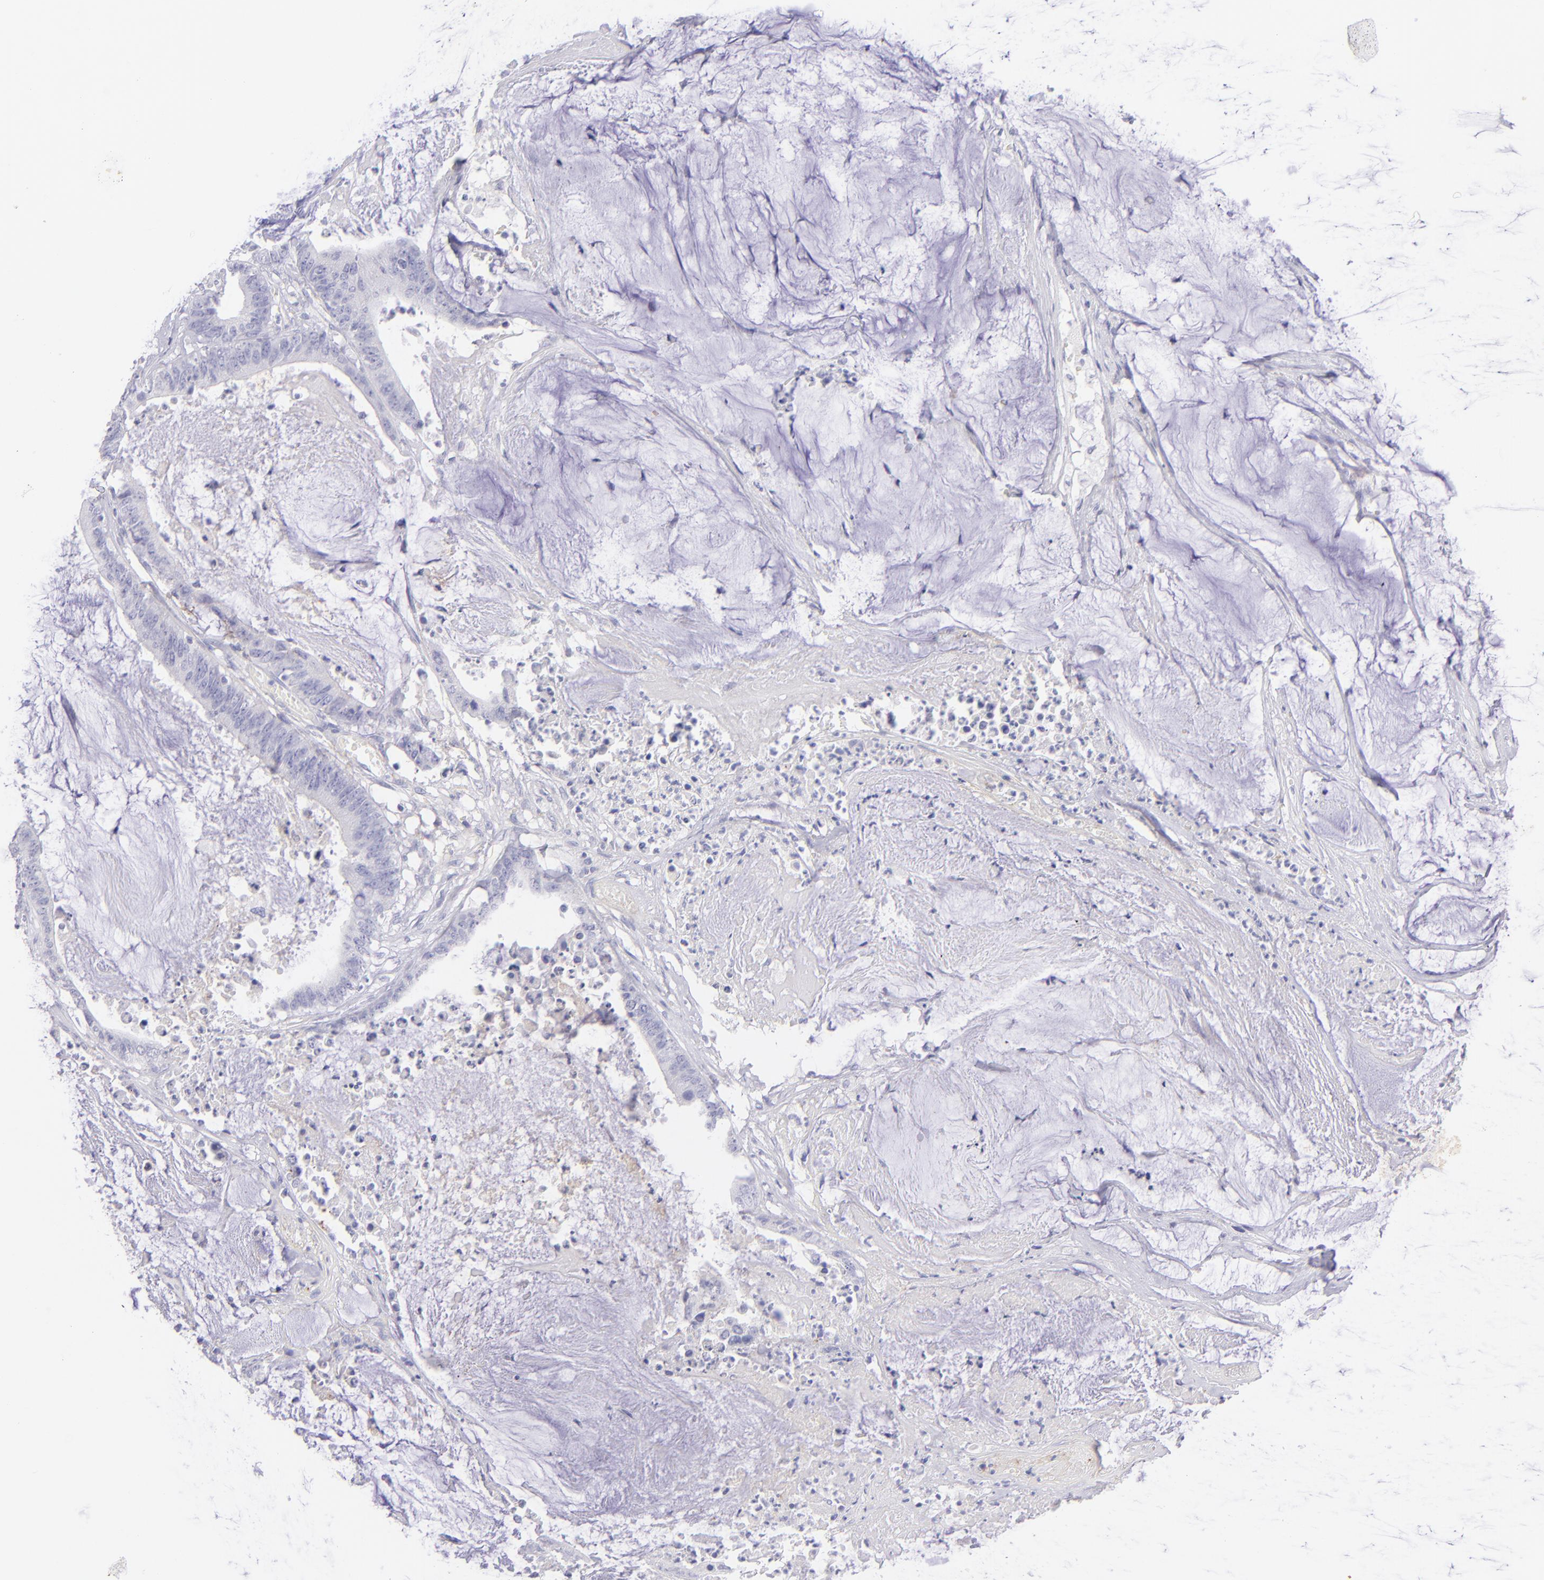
{"staining": {"intensity": "negative", "quantity": "none", "location": "none"}, "tissue": "colorectal cancer", "cell_type": "Tumor cells", "image_type": "cancer", "snomed": [{"axis": "morphology", "description": "Adenocarcinoma, NOS"}, {"axis": "topography", "description": "Rectum"}], "caption": "Immunohistochemistry (IHC) image of neoplastic tissue: colorectal cancer (adenocarcinoma) stained with DAB (3,3'-diaminobenzidine) reveals no significant protein expression in tumor cells.", "gene": "CD81", "patient": {"sex": "female", "age": 66}}